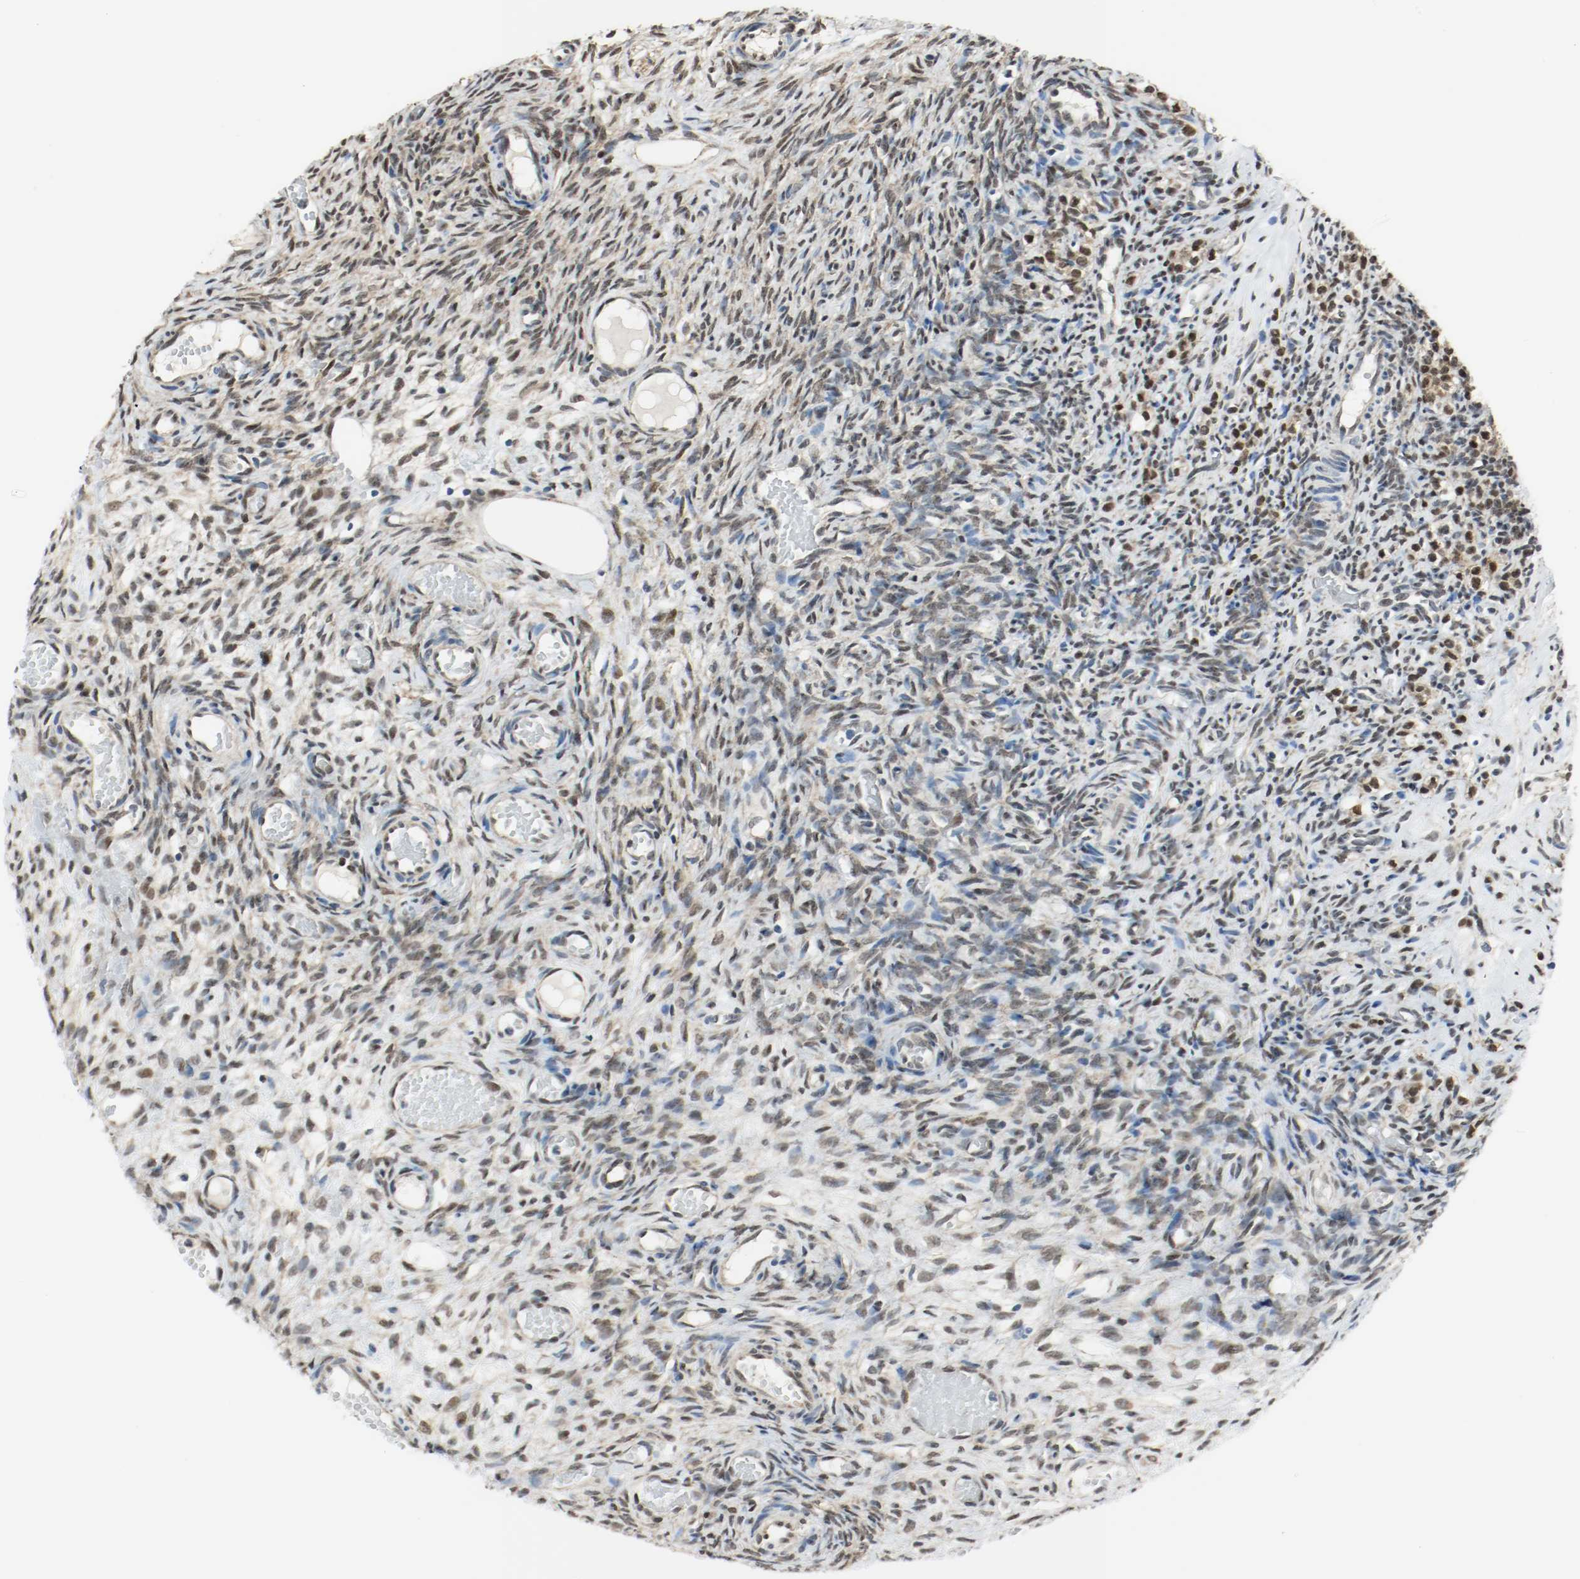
{"staining": {"intensity": "weak", "quantity": ">75%", "location": "cytoplasmic/membranous,nuclear"}, "tissue": "ovary", "cell_type": "Follicle cells", "image_type": "normal", "snomed": [{"axis": "morphology", "description": "Normal tissue, NOS"}, {"axis": "topography", "description": "Ovary"}], "caption": "Immunohistochemistry (DAB) staining of unremarkable ovary reveals weak cytoplasmic/membranous,nuclear protein expression in approximately >75% of follicle cells. (DAB IHC with brightfield microscopy, high magnification).", "gene": "PPME1", "patient": {"sex": "female", "age": 35}}